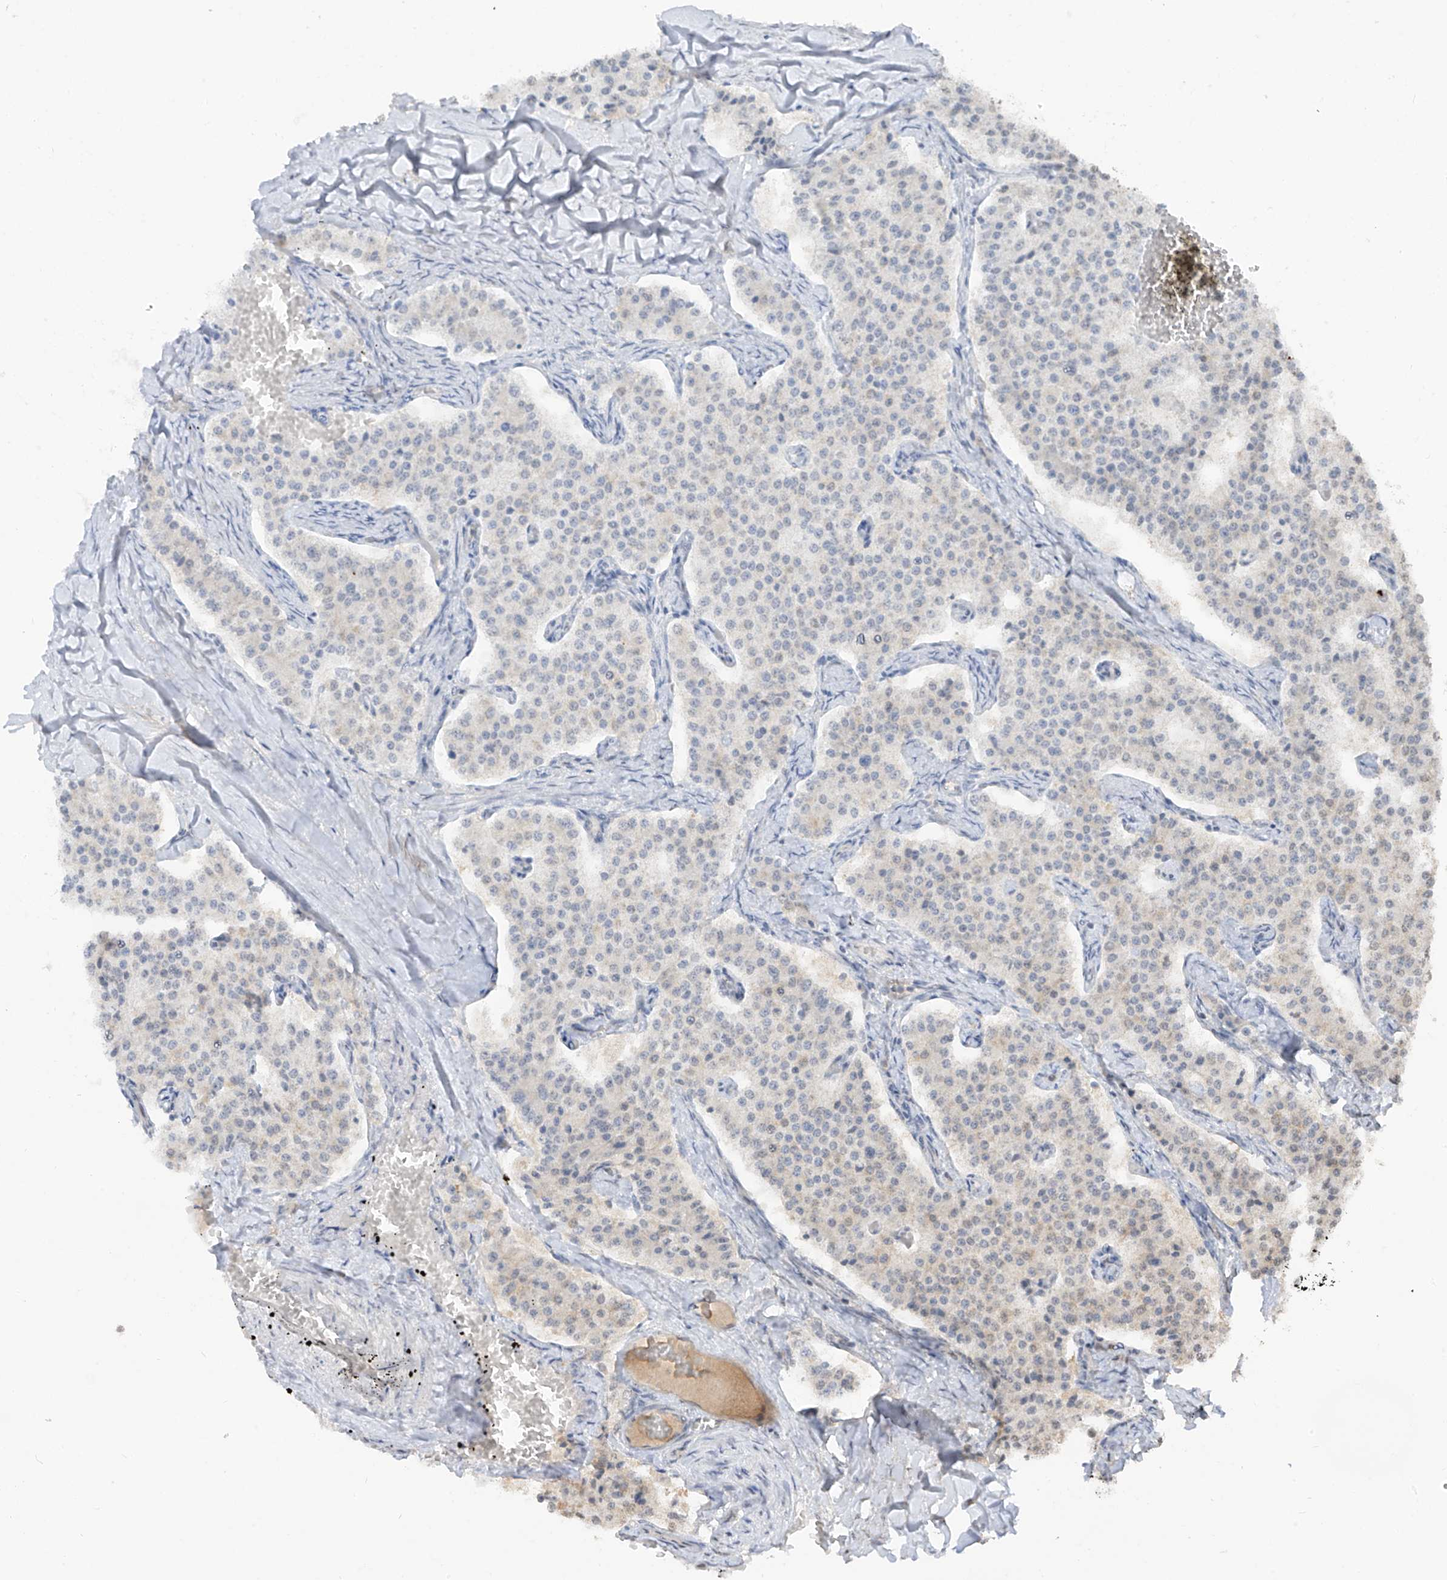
{"staining": {"intensity": "negative", "quantity": "none", "location": "none"}, "tissue": "carcinoid", "cell_type": "Tumor cells", "image_type": "cancer", "snomed": [{"axis": "morphology", "description": "Carcinoid, malignant, NOS"}, {"axis": "topography", "description": "Colon"}], "caption": "Immunohistochemical staining of human malignant carcinoid displays no significant expression in tumor cells.", "gene": "COLGALT2", "patient": {"sex": "female", "age": 52}}